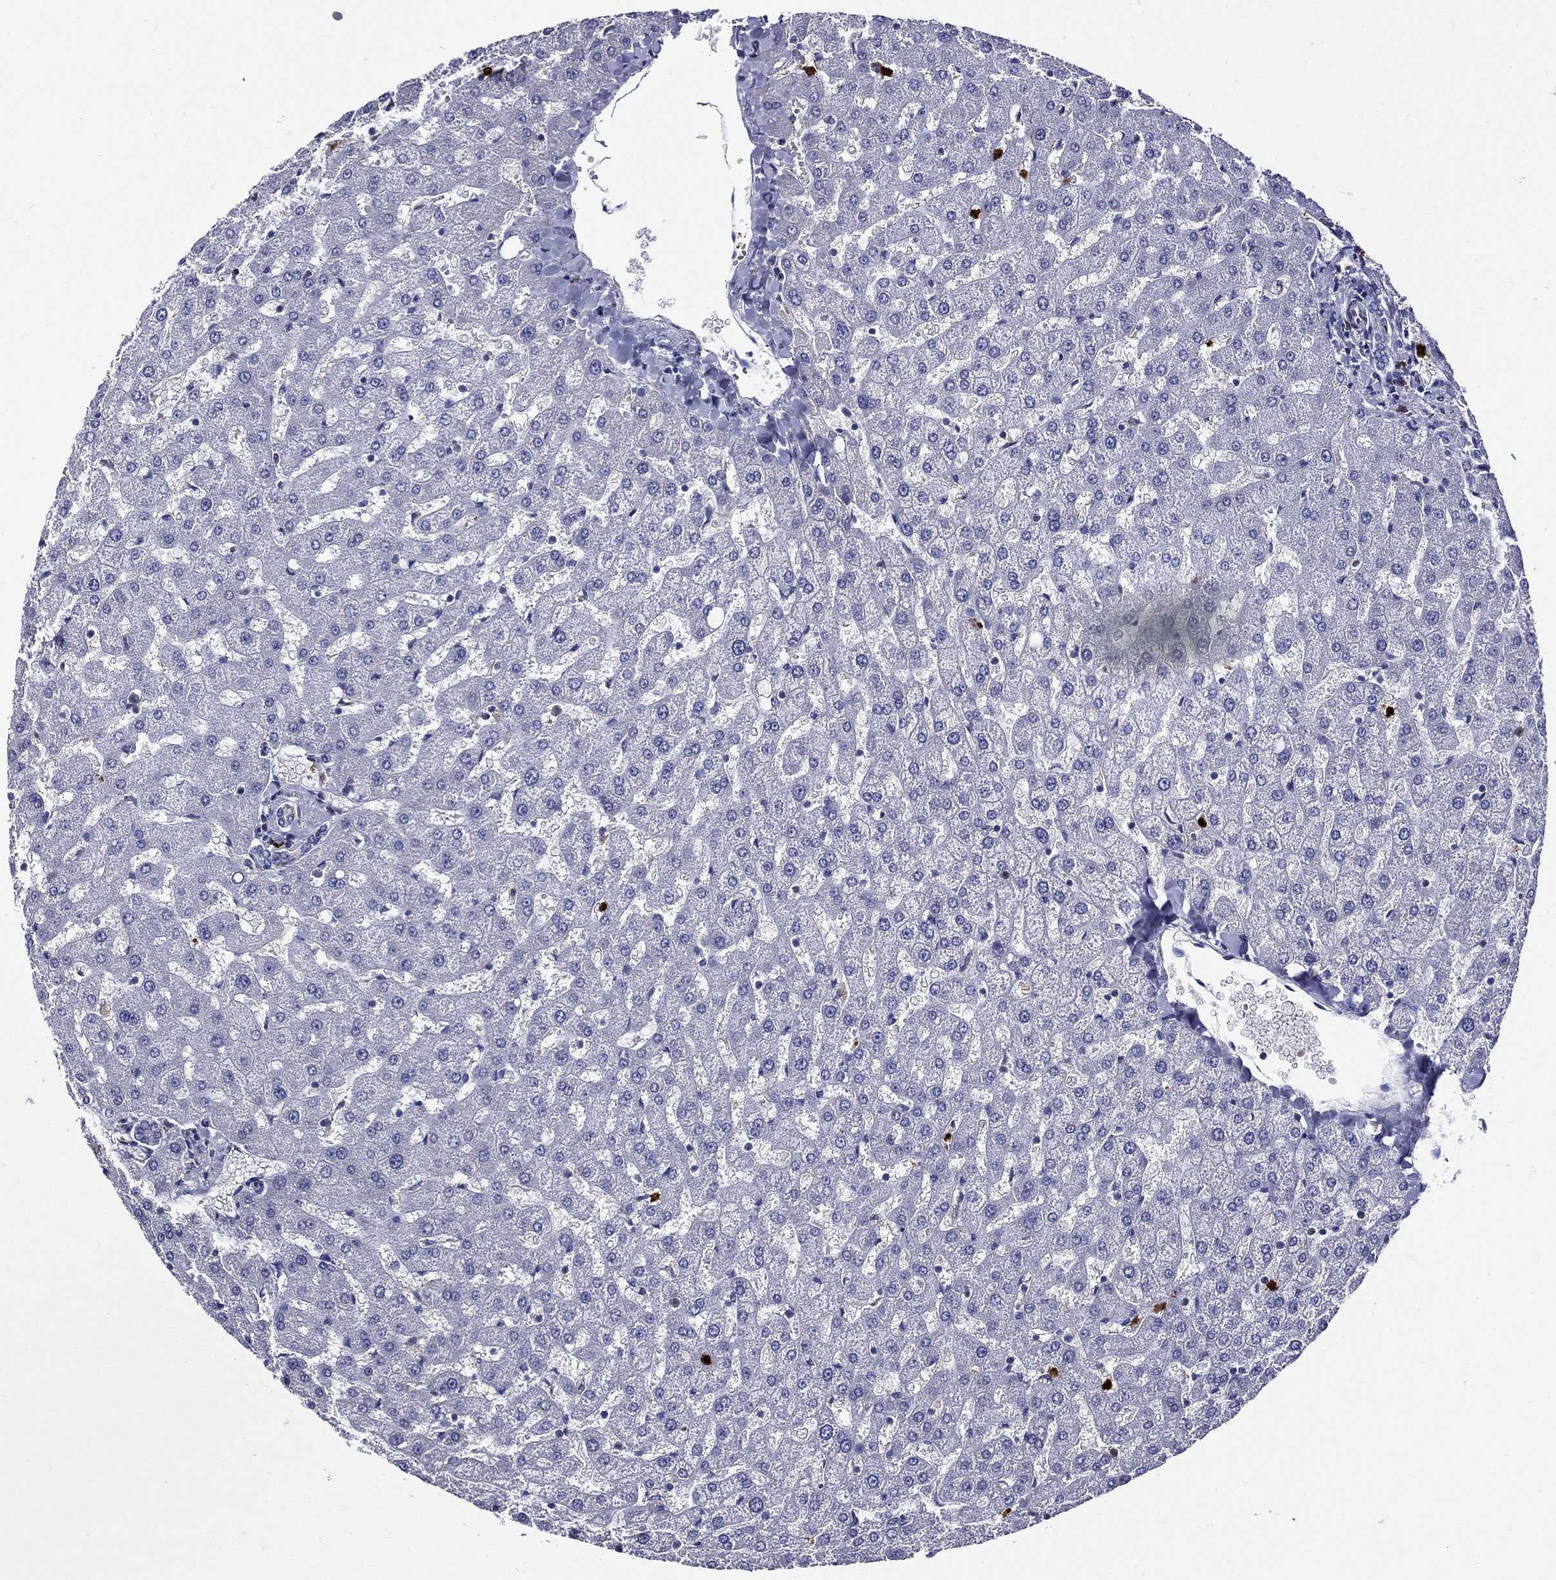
{"staining": {"intensity": "negative", "quantity": "none", "location": "none"}, "tissue": "liver", "cell_type": "Cholangiocytes", "image_type": "normal", "snomed": [{"axis": "morphology", "description": "Normal tissue, NOS"}, {"axis": "topography", "description": "Liver"}], "caption": "This histopathology image is of benign liver stained with IHC to label a protein in brown with the nuclei are counter-stained blue. There is no positivity in cholangiocytes. The staining was performed using DAB (3,3'-diaminobenzidine) to visualize the protein expression in brown, while the nuclei were stained in blue with hematoxylin (Magnification: 20x).", "gene": "GPR171", "patient": {"sex": "female", "age": 50}}